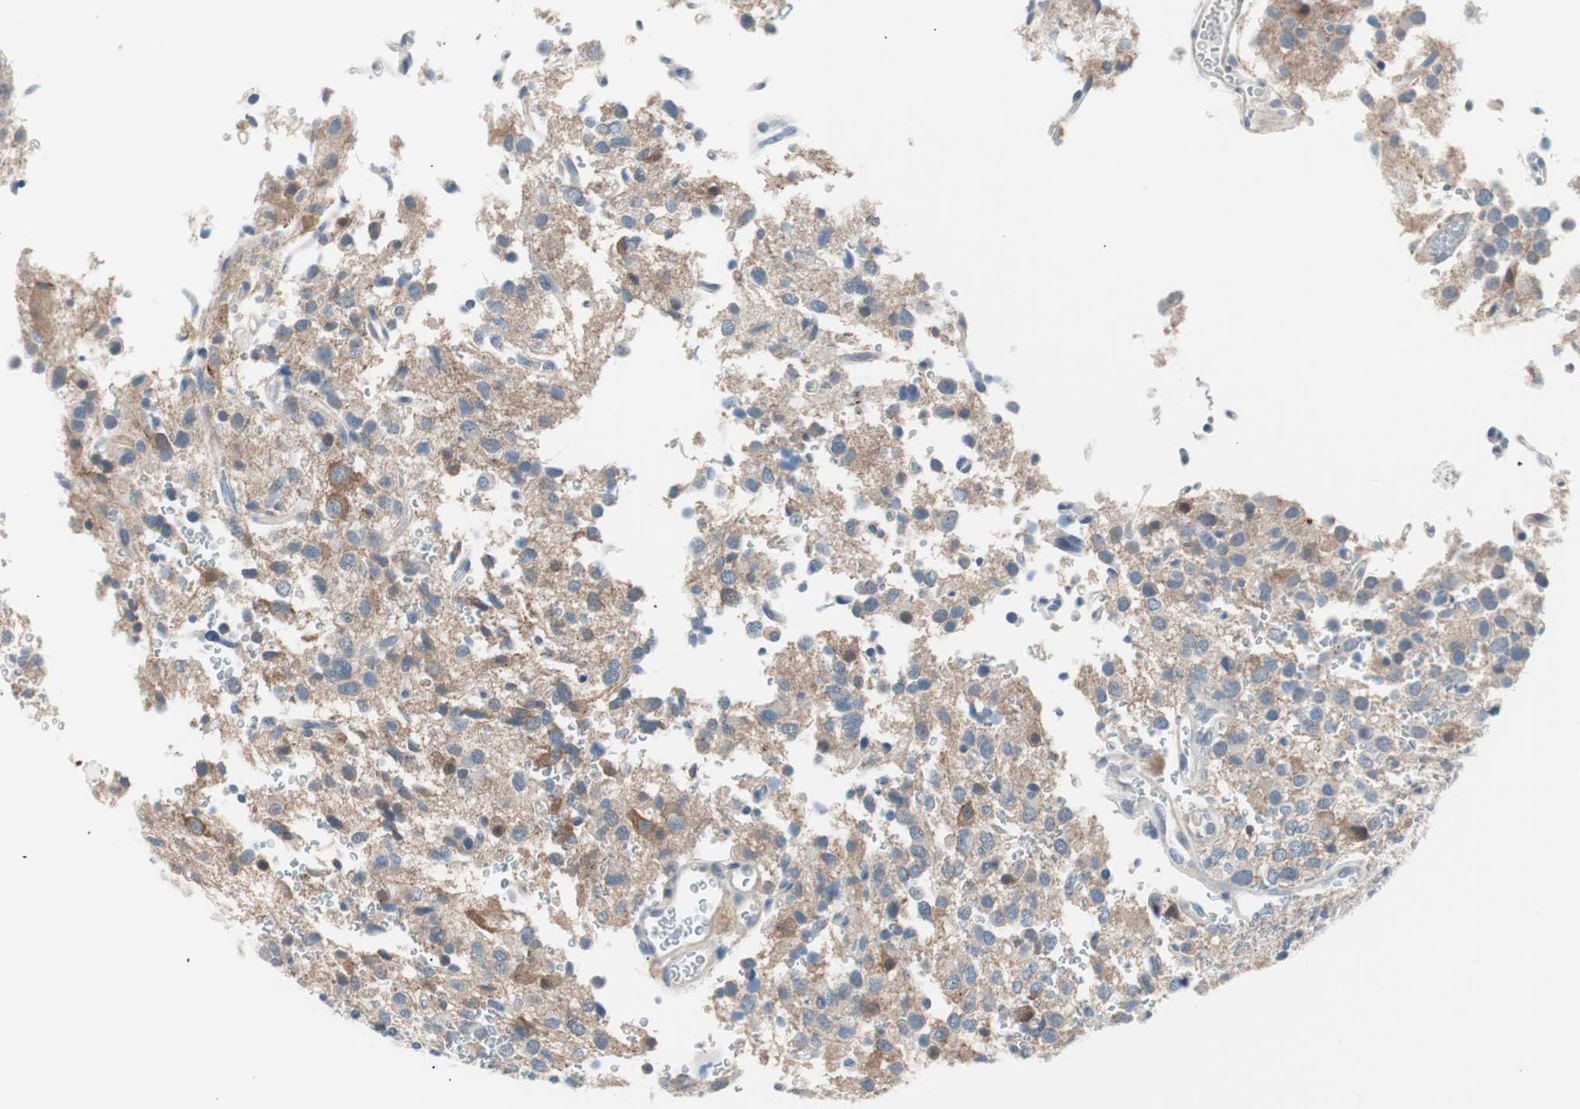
{"staining": {"intensity": "negative", "quantity": "none", "location": "none"}, "tissue": "glioma", "cell_type": "Tumor cells", "image_type": "cancer", "snomed": [{"axis": "morphology", "description": "Glioma, malignant, High grade"}, {"axis": "topography", "description": "Brain"}], "caption": "DAB immunohistochemical staining of glioma displays no significant expression in tumor cells.", "gene": "VIL1", "patient": {"sex": "male", "age": 47}}